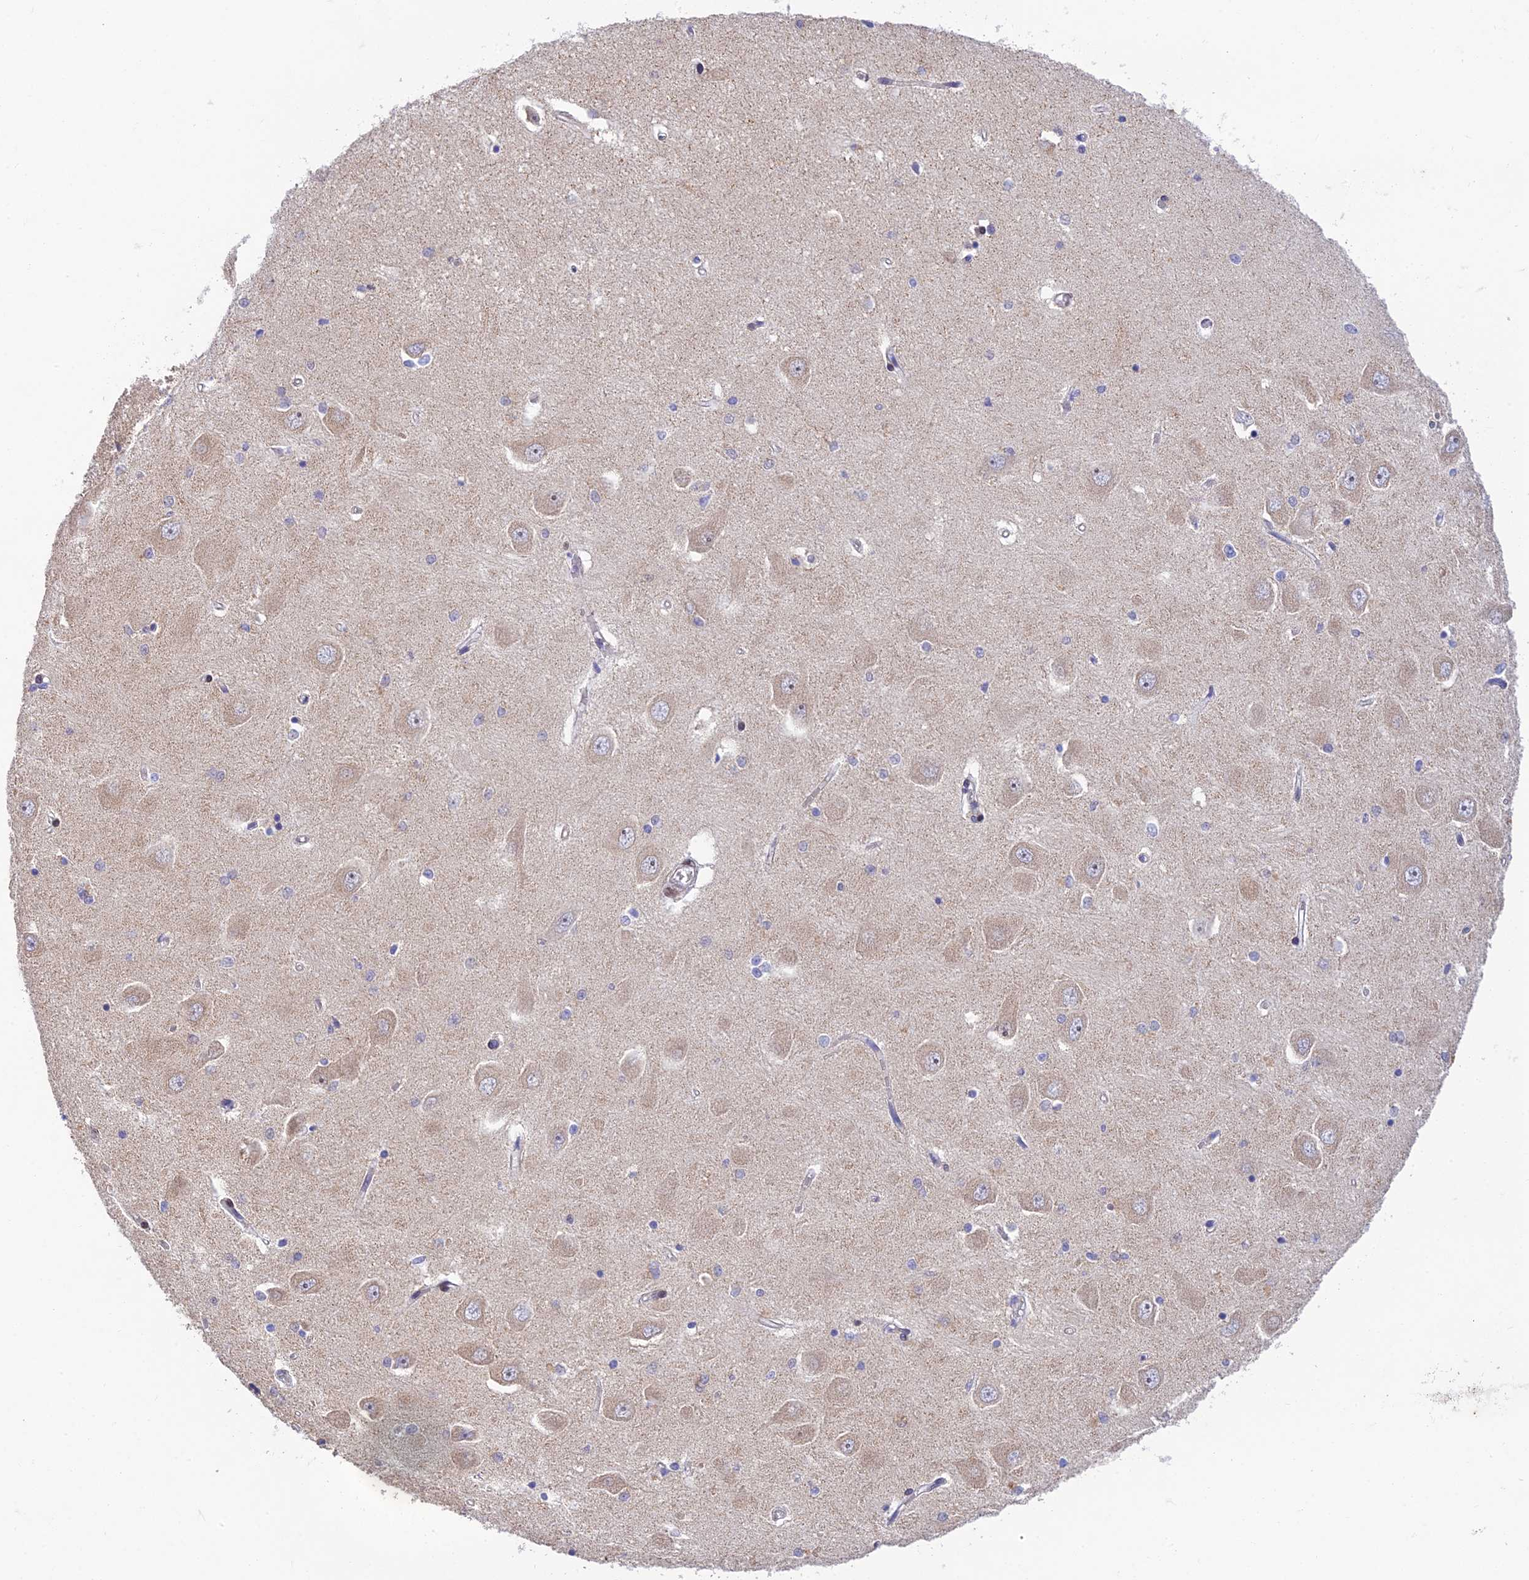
{"staining": {"intensity": "negative", "quantity": "none", "location": "none"}, "tissue": "hippocampus", "cell_type": "Glial cells", "image_type": "normal", "snomed": [{"axis": "morphology", "description": "Normal tissue, NOS"}, {"axis": "topography", "description": "Hippocampus"}], "caption": "This photomicrograph is of normal hippocampus stained with immunohistochemistry (IHC) to label a protein in brown with the nuclei are counter-stained blue. There is no expression in glial cells. (Brightfield microscopy of DAB (3,3'-diaminobenzidine) IHC at high magnification).", "gene": "MGAT2", "patient": {"sex": "male", "age": 45}}